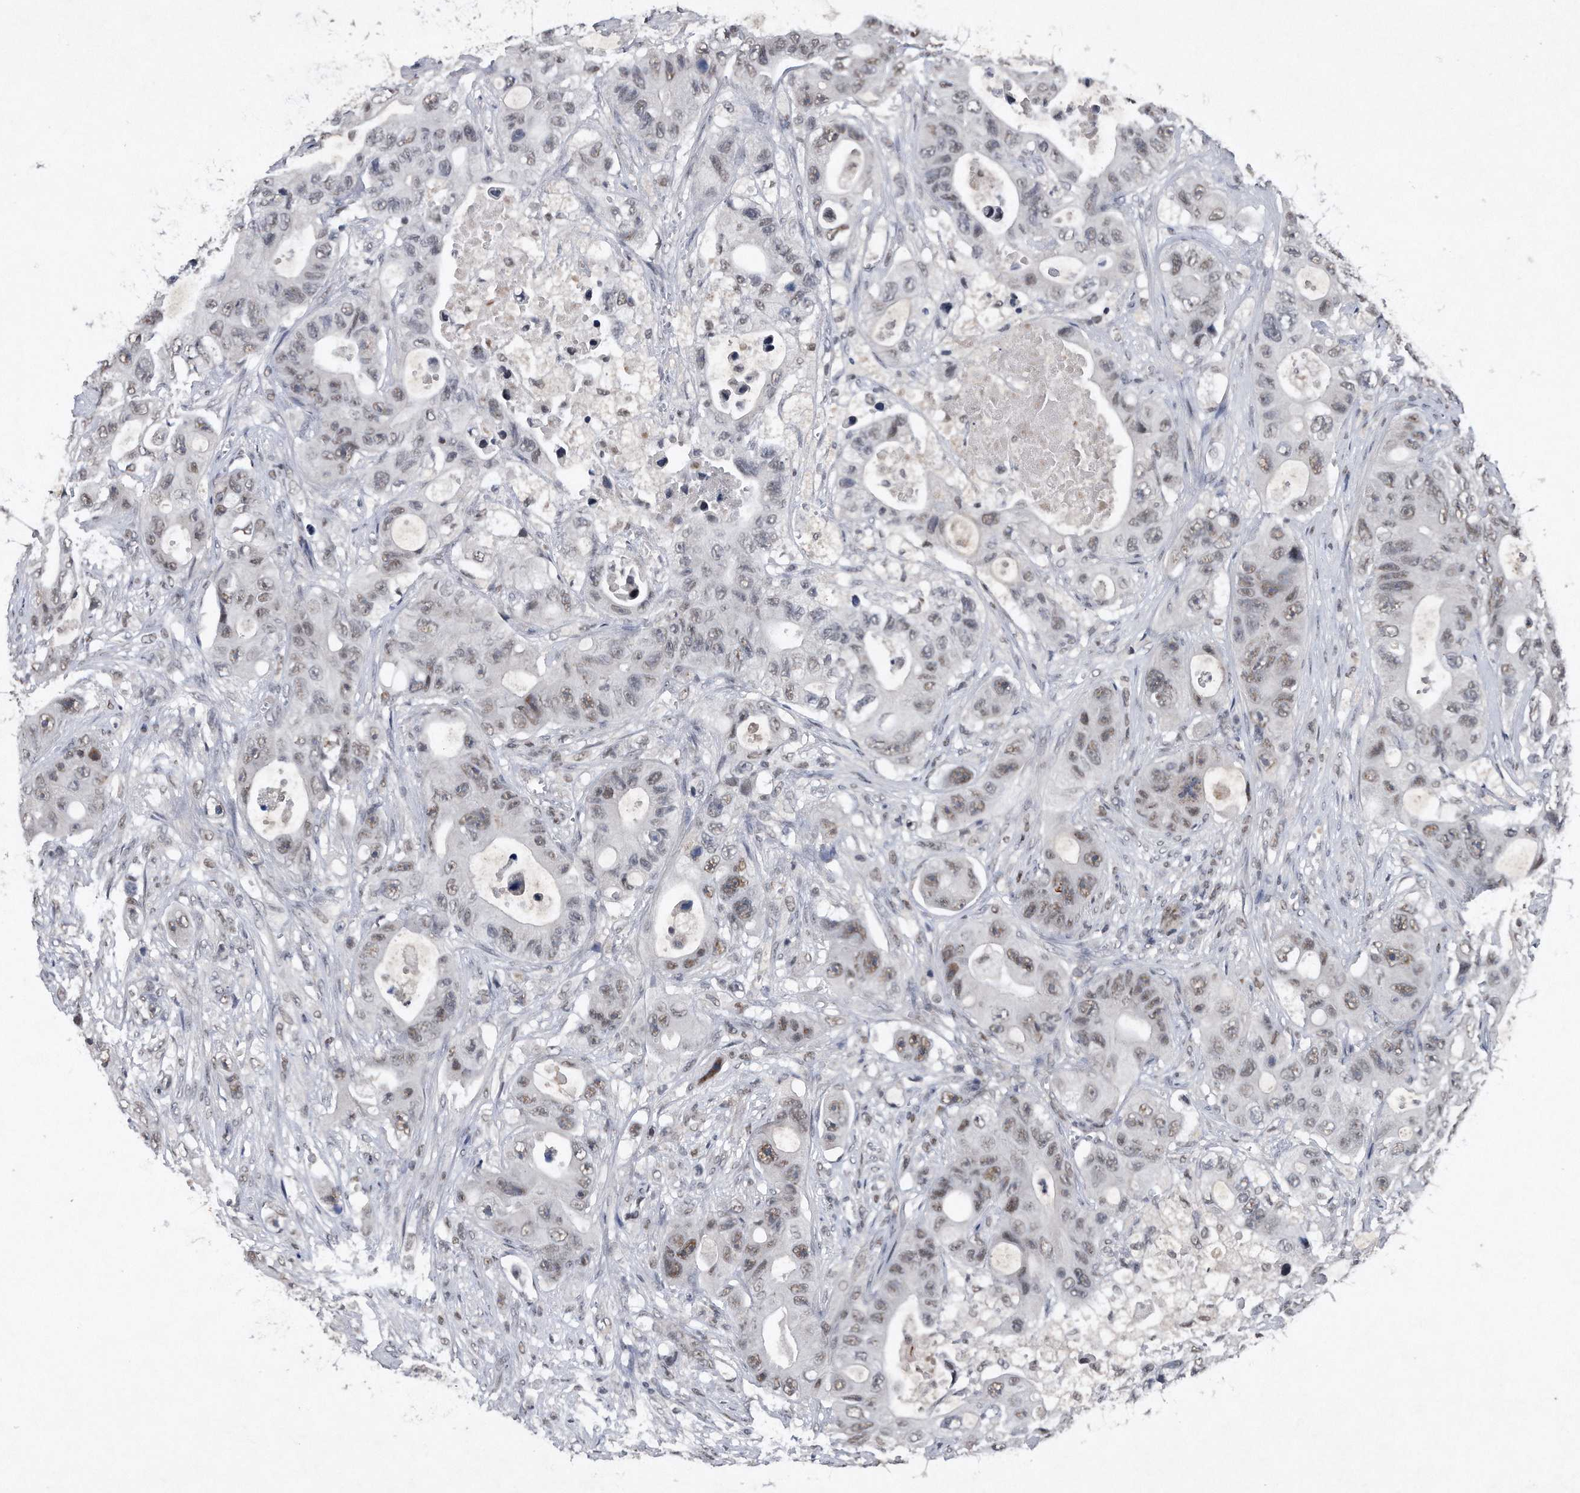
{"staining": {"intensity": "weak", "quantity": "25%-75%", "location": "nuclear"}, "tissue": "colorectal cancer", "cell_type": "Tumor cells", "image_type": "cancer", "snomed": [{"axis": "morphology", "description": "Adenocarcinoma, NOS"}, {"axis": "topography", "description": "Colon"}], "caption": "Weak nuclear staining for a protein is present in about 25%-75% of tumor cells of adenocarcinoma (colorectal) using immunohistochemistry.", "gene": "VIRMA", "patient": {"sex": "female", "age": 46}}